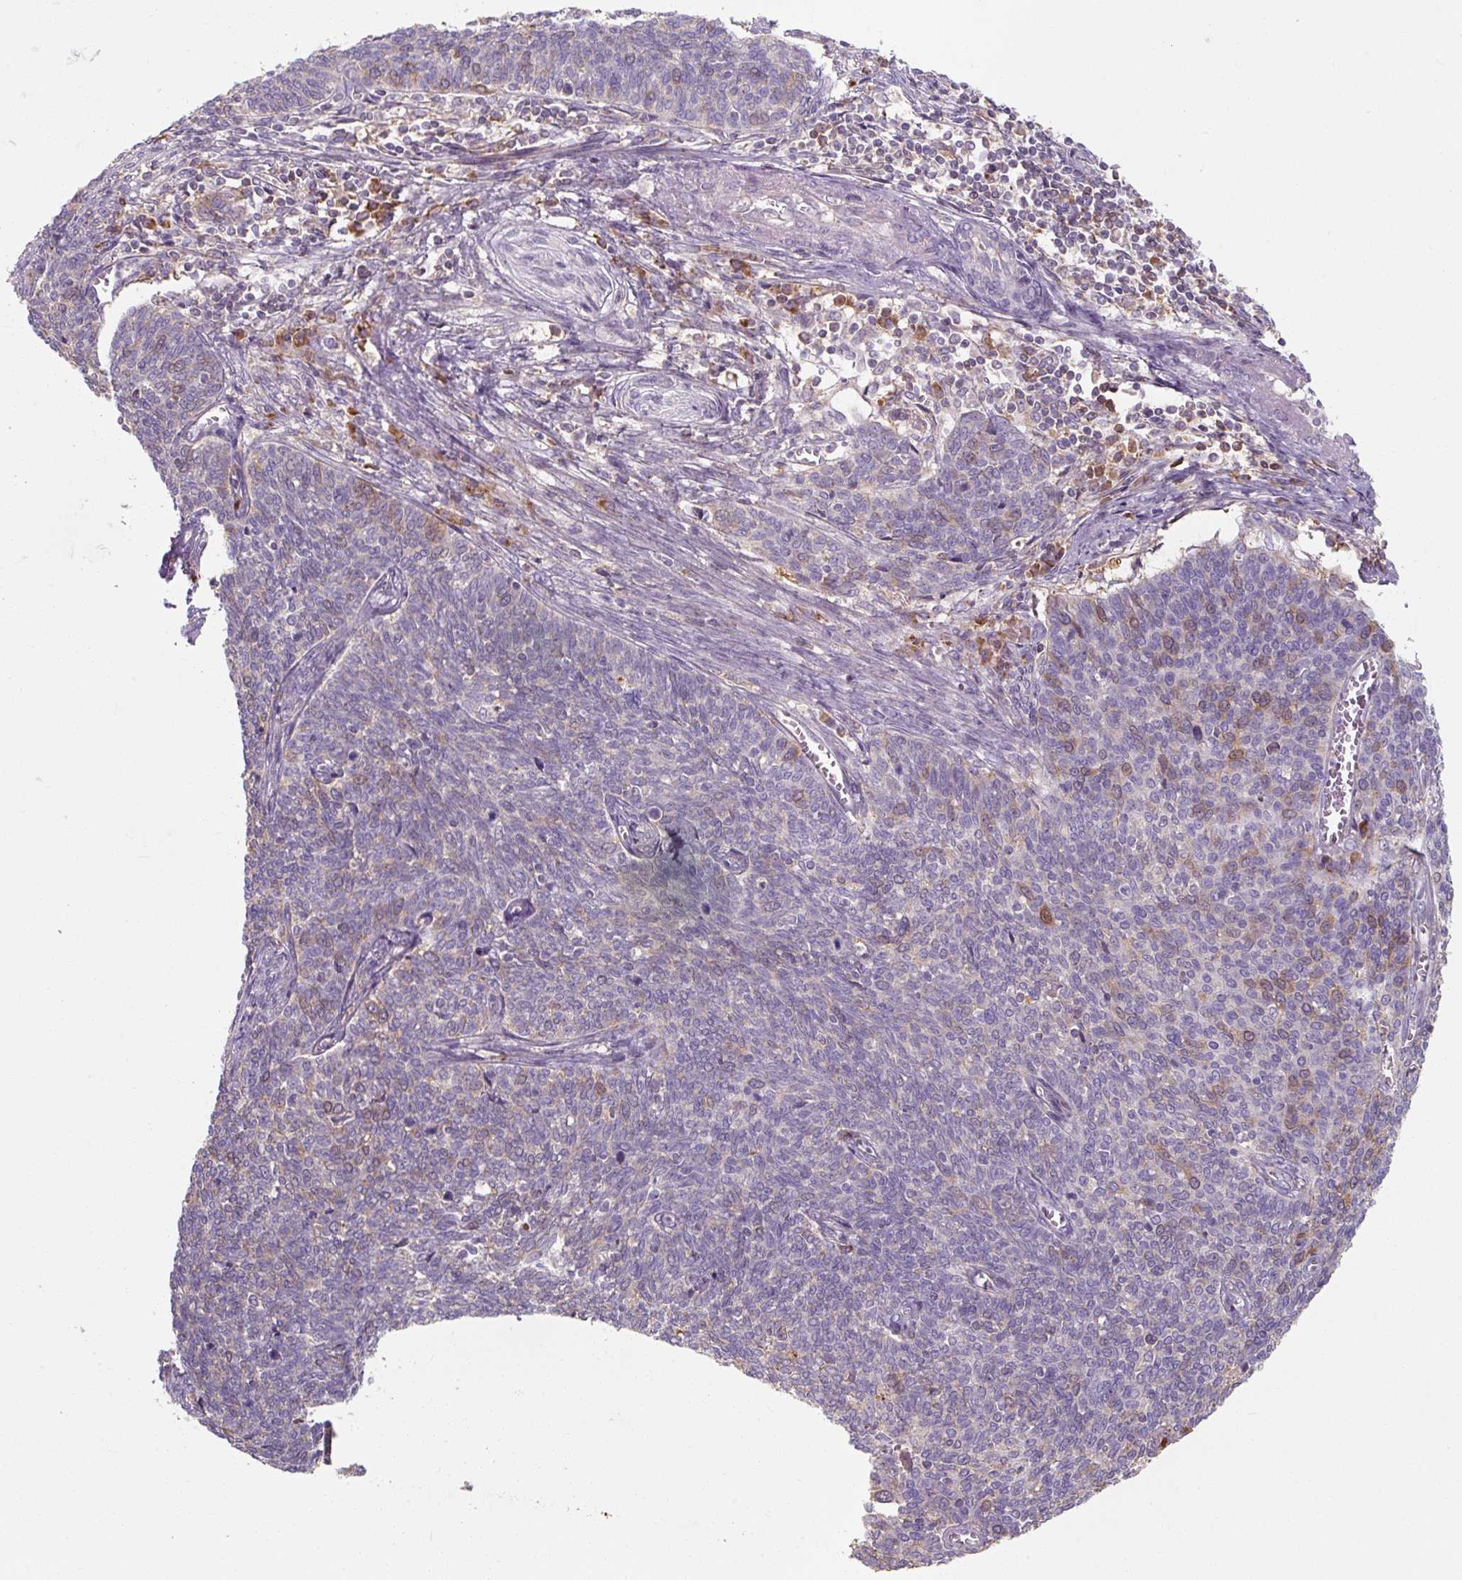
{"staining": {"intensity": "negative", "quantity": "none", "location": "none"}, "tissue": "cervical cancer", "cell_type": "Tumor cells", "image_type": "cancer", "snomed": [{"axis": "morphology", "description": "Squamous cell carcinoma, NOS"}, {"axis": "topography", "description": "Cervix"}], "caption": "This is a photomicrograph of immunohistochemistry (IHC) staining of cervical cancer, which shows no staining in tumor cells.", "gene": "TSEN54", "patient": {"sex": "female", "age": 39}}